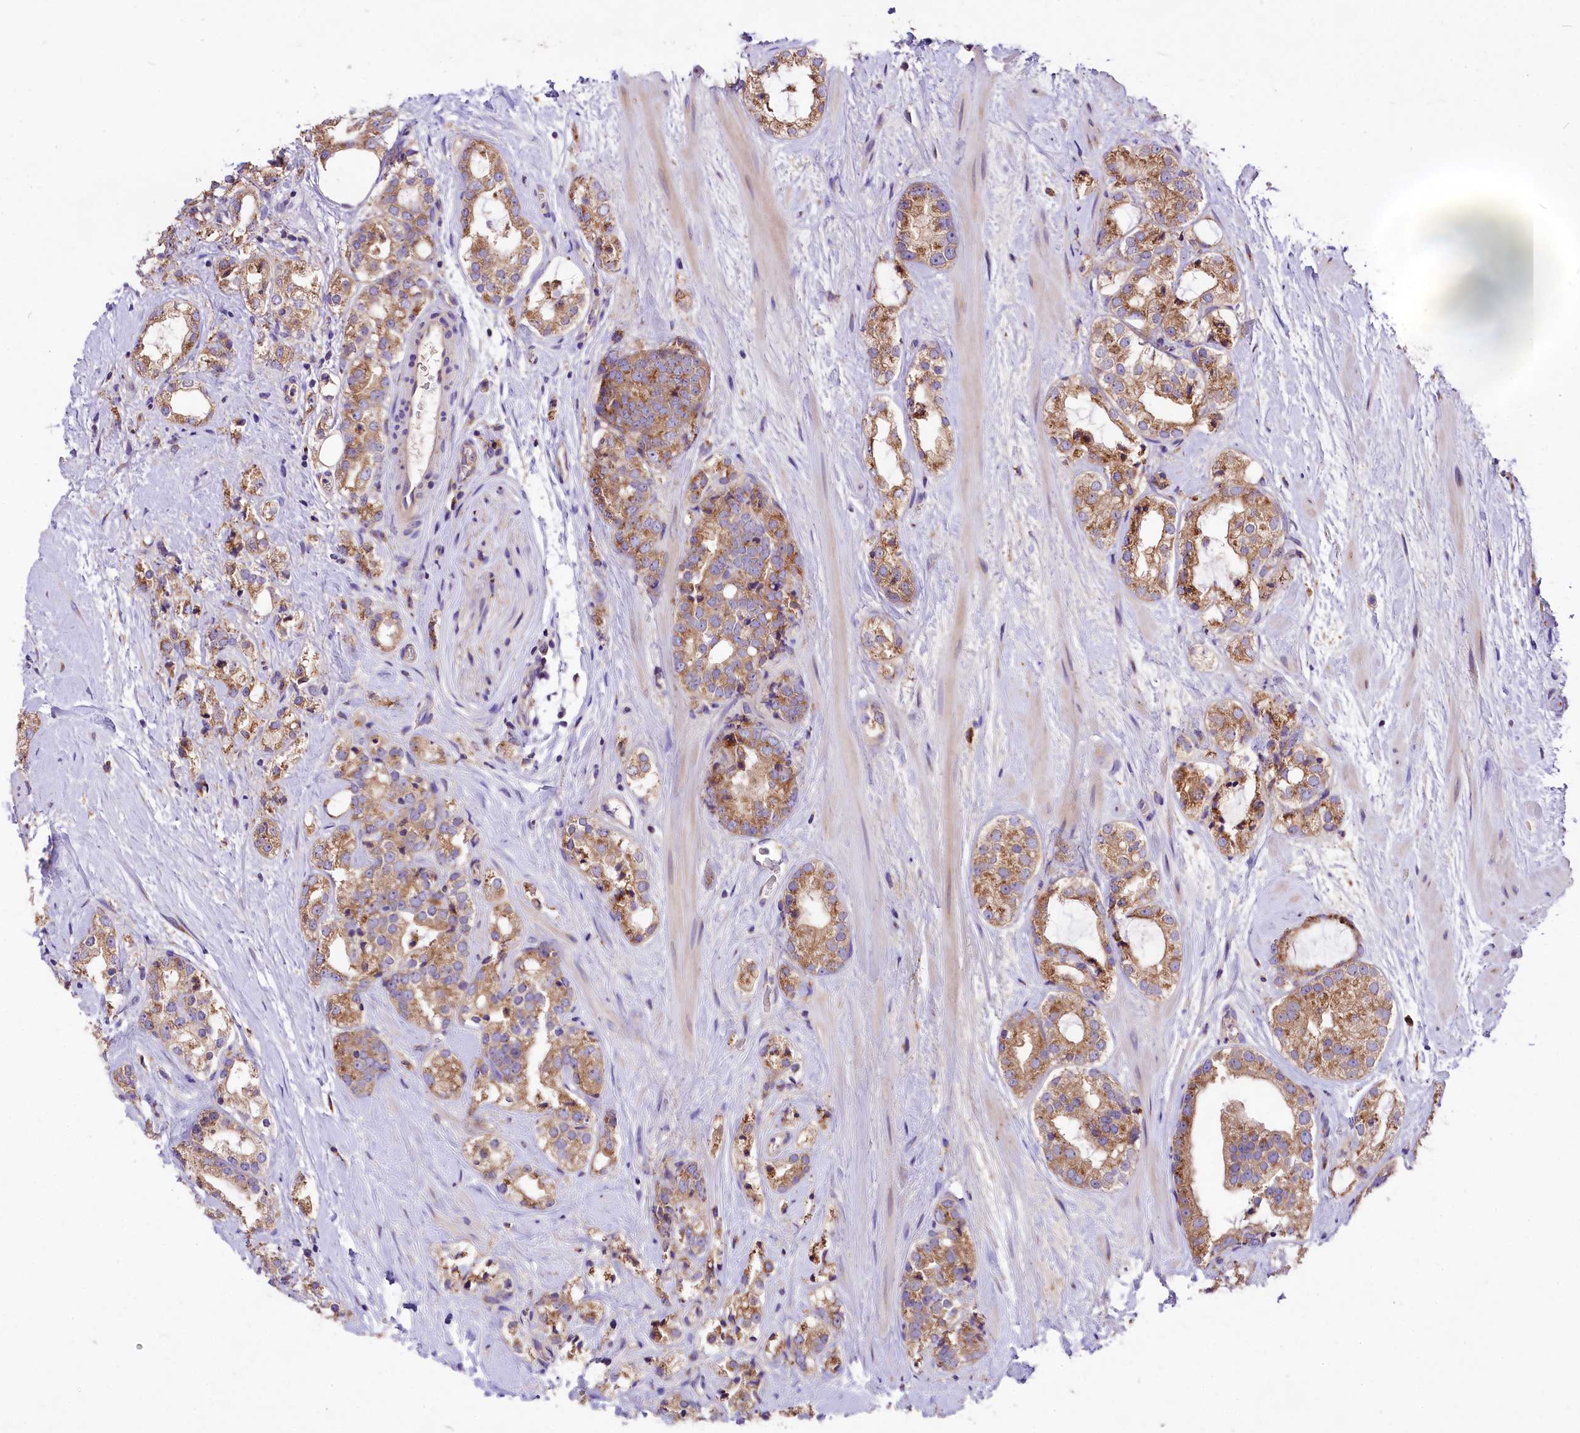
{"staining": {"intensity": "moderate", "quantity": "25%-75%", "location": "cytoplasmic/membranous"}, "tissue": "prostate cancer", "cell_type": "Tumor cells", "image_type": "cancer", "snomed": [{"axis": "morphology", "description": "Adenocarcinoma, High grade"}, {"axis": "topography", "description": "Prostate"}], "caption": "Immunohistochemistry (IHC) (DAB) staining of human prostate adenocarcinoma (high-grade) demonstrates moderate cytoplasmic/membranous protein expression in approximately 25%-75% of tumor cells.", "gene": "PEMT", "patient": {"sex": "male", "age": 64}}